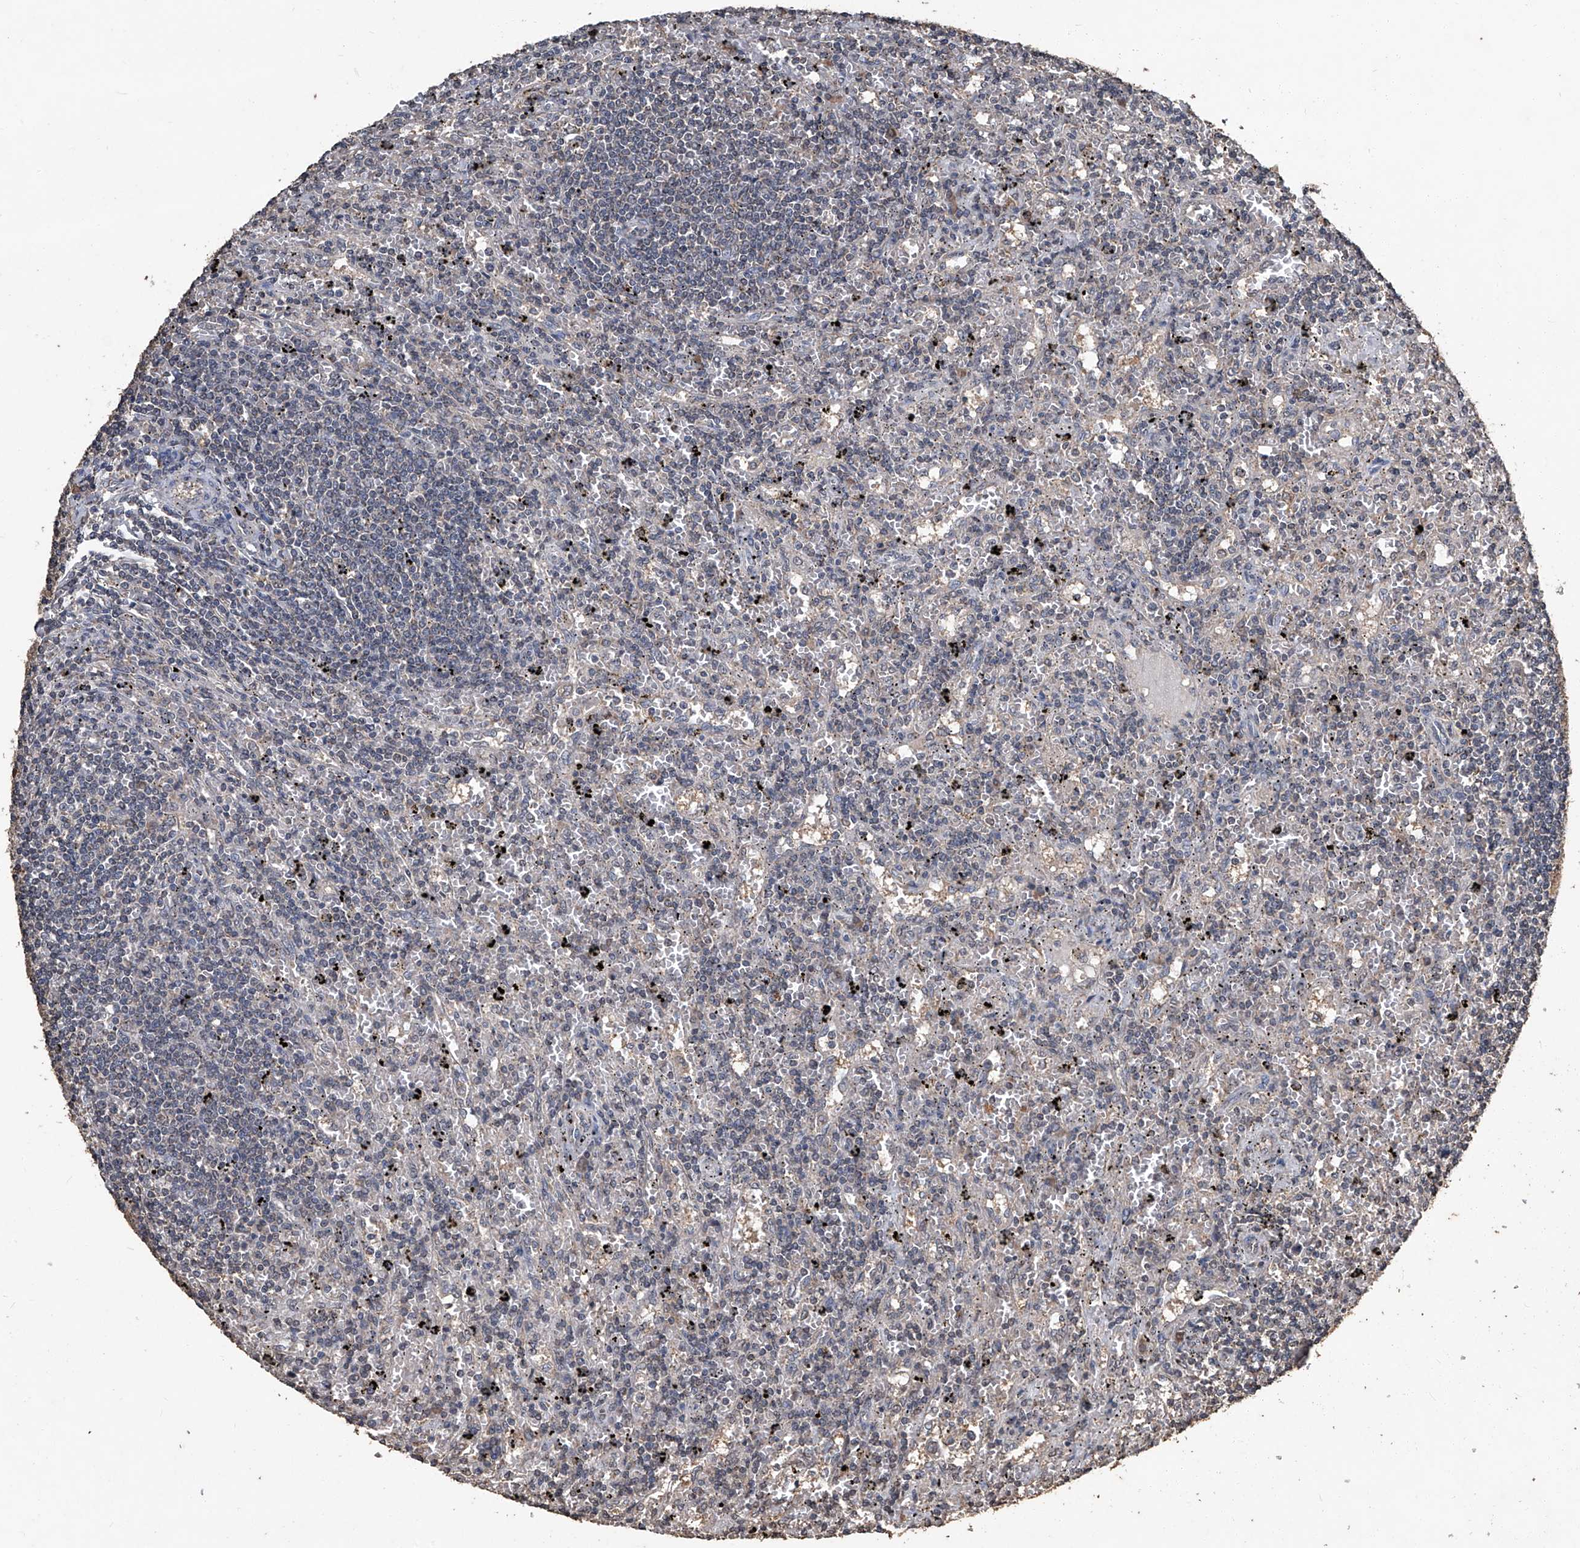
{"staining": {"intensity": "weak", "quantity": "<25%", "location": "cytoplasmic/membranous"}, "tissue": "lymphoma", "cell_type": "Tumor cells", "image_type": "cancer", "snomed": [{"axis": "morphology", "description": "Malignant lymphoma, non-Hodgkin's type, Low grade"}, {"axis": "topography", "description": "Spleen"}], "caption": "Tumor cells show no significant expression in lymphoma.", "gene": "STARD7", "patient": {"sex": "male", "age": 76}}